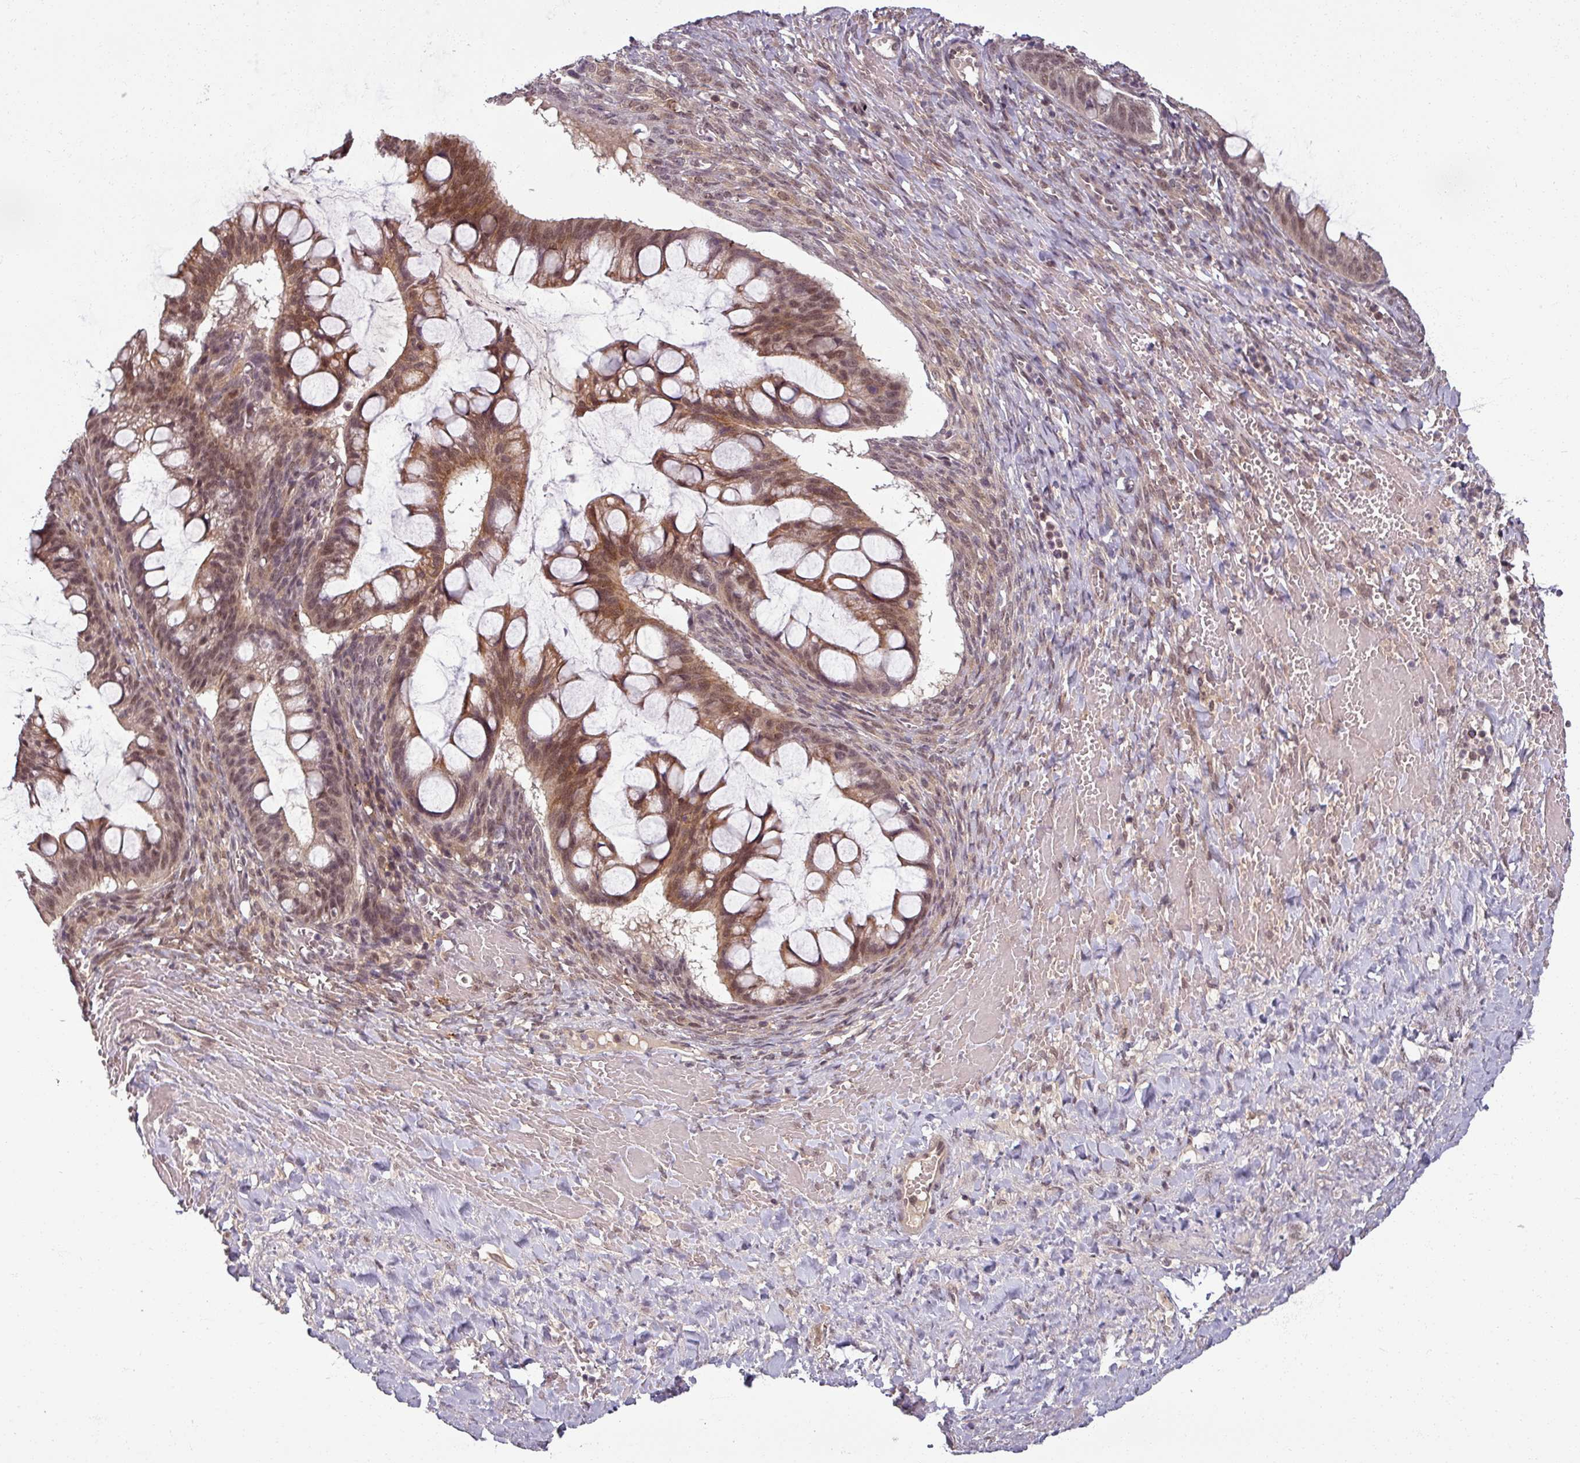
{"staining": {"intensity": "moderate", "quantity": "25%-75%", "location": "cytoplasmic/membranous,nuclear"}, "tissue": "ovarian cancer", "cell_type": "Tumor cells", "image_type": "cancer", "snomed": [{"axis": "morphology", "description": "Cystadenocarcinoma, mucinous, NOS"}, {"axis": "topography", "description": "Ovary"}], "caption": "Immunohistochemical staining of mucinous cystadenocarcinoma (ovarian) exhibits medium levels of moderate cytoplasmic/membranous and nuclear positivity in about 25%-75% of tumor cells.", "gene": "POLR2G", "patient": {"sex": "female", "age": 73}}